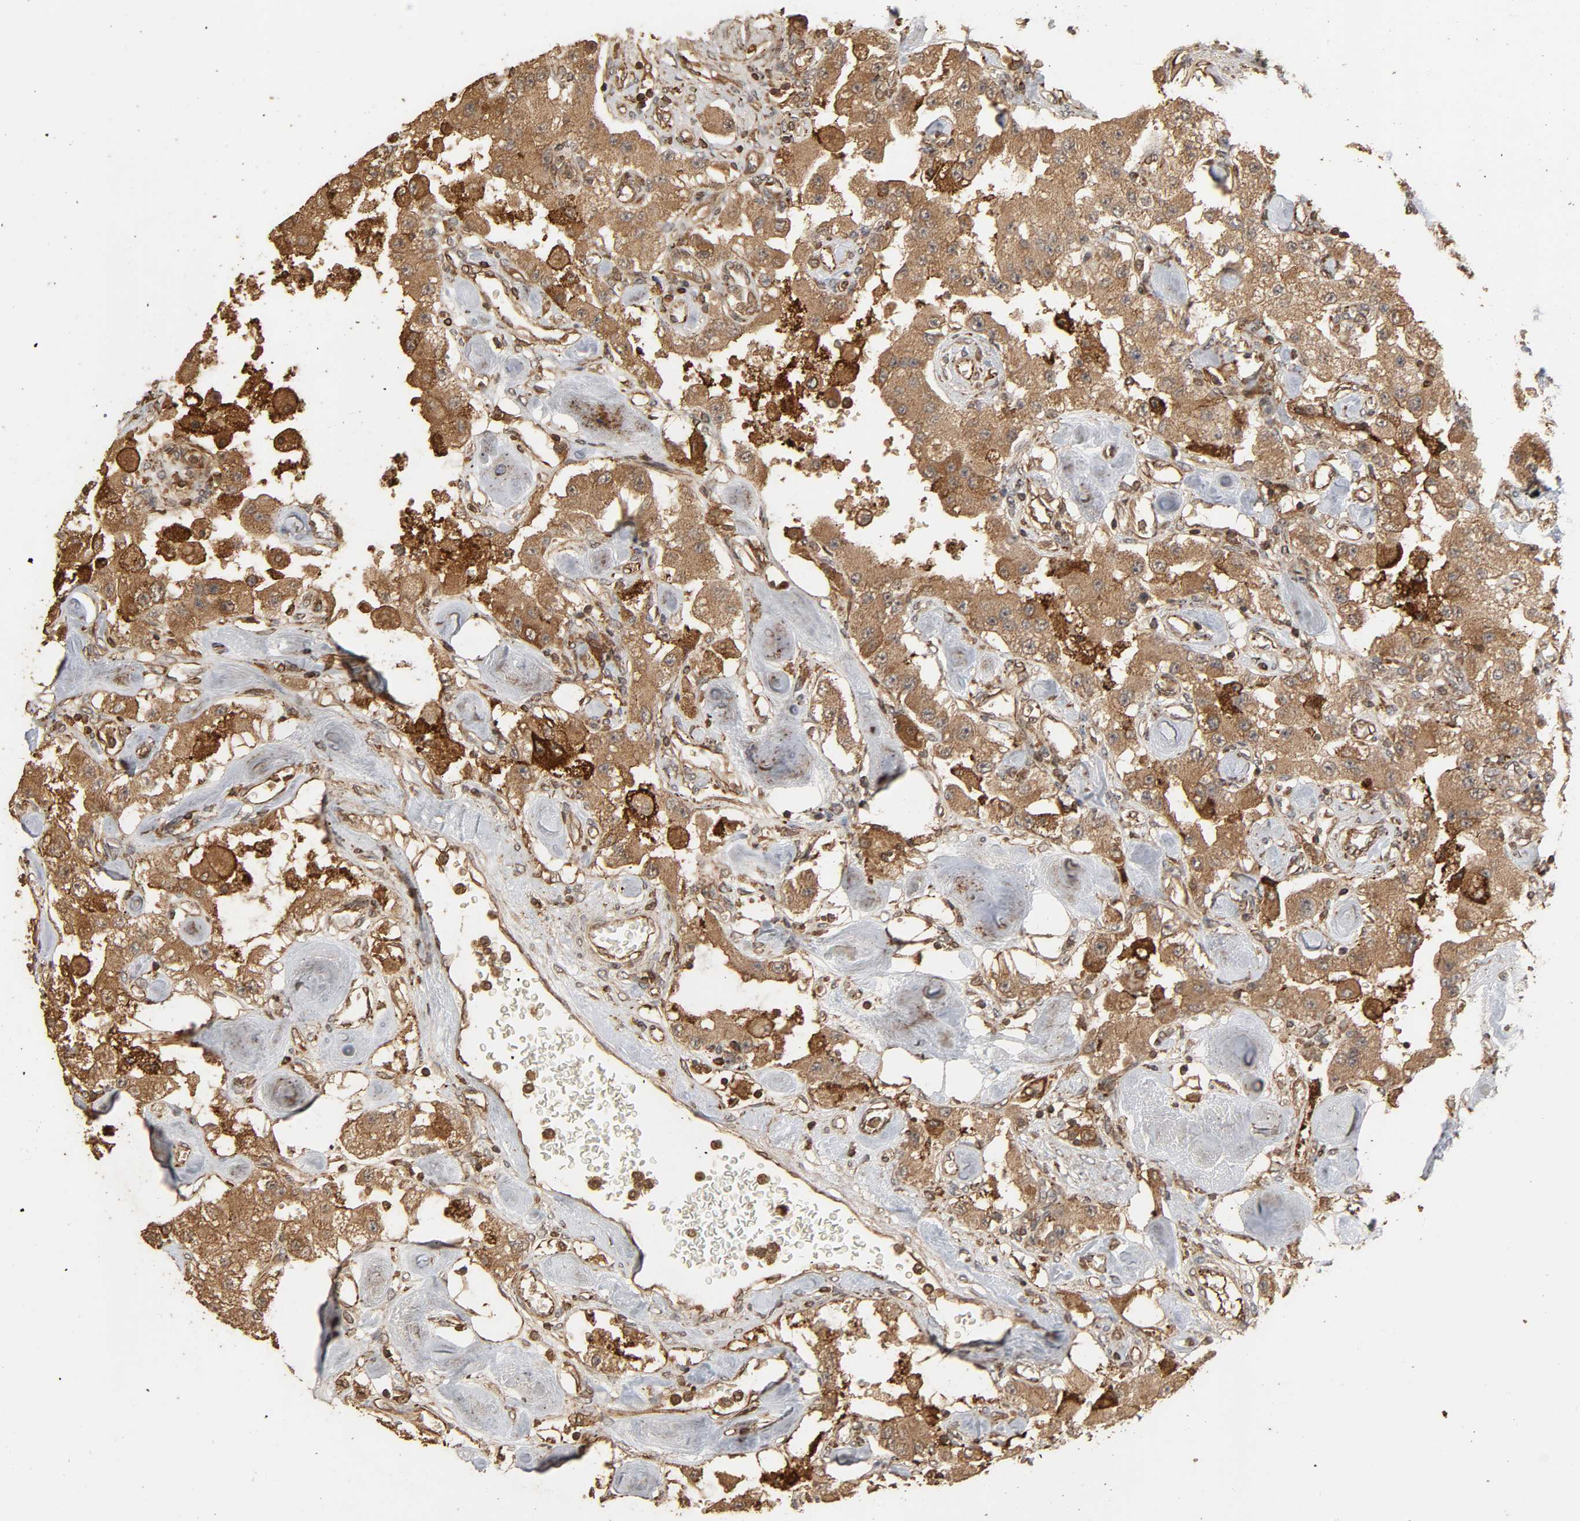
{"staining": {"intensity": "weak", "quantity": ">75%", "location": "cytoplasmic/membranous"}, "tissue": "carcinoid", "cell_type": "Tumor cells", "image_type": "cancer", "snomed": [{"axis": "morphology", "description": "Carcinoid, malignant, NOS"}, {"axis": "topography", "description": "Pancreas"}], "caption": "Protein expression analysis of human carcinoid (malignant) reveals weak cytoplasmic/membranous positivity in approximately >75% of tumor cells.", "gene": "RPS6KA6", "patient": {"sex": "male", "age": 41}}